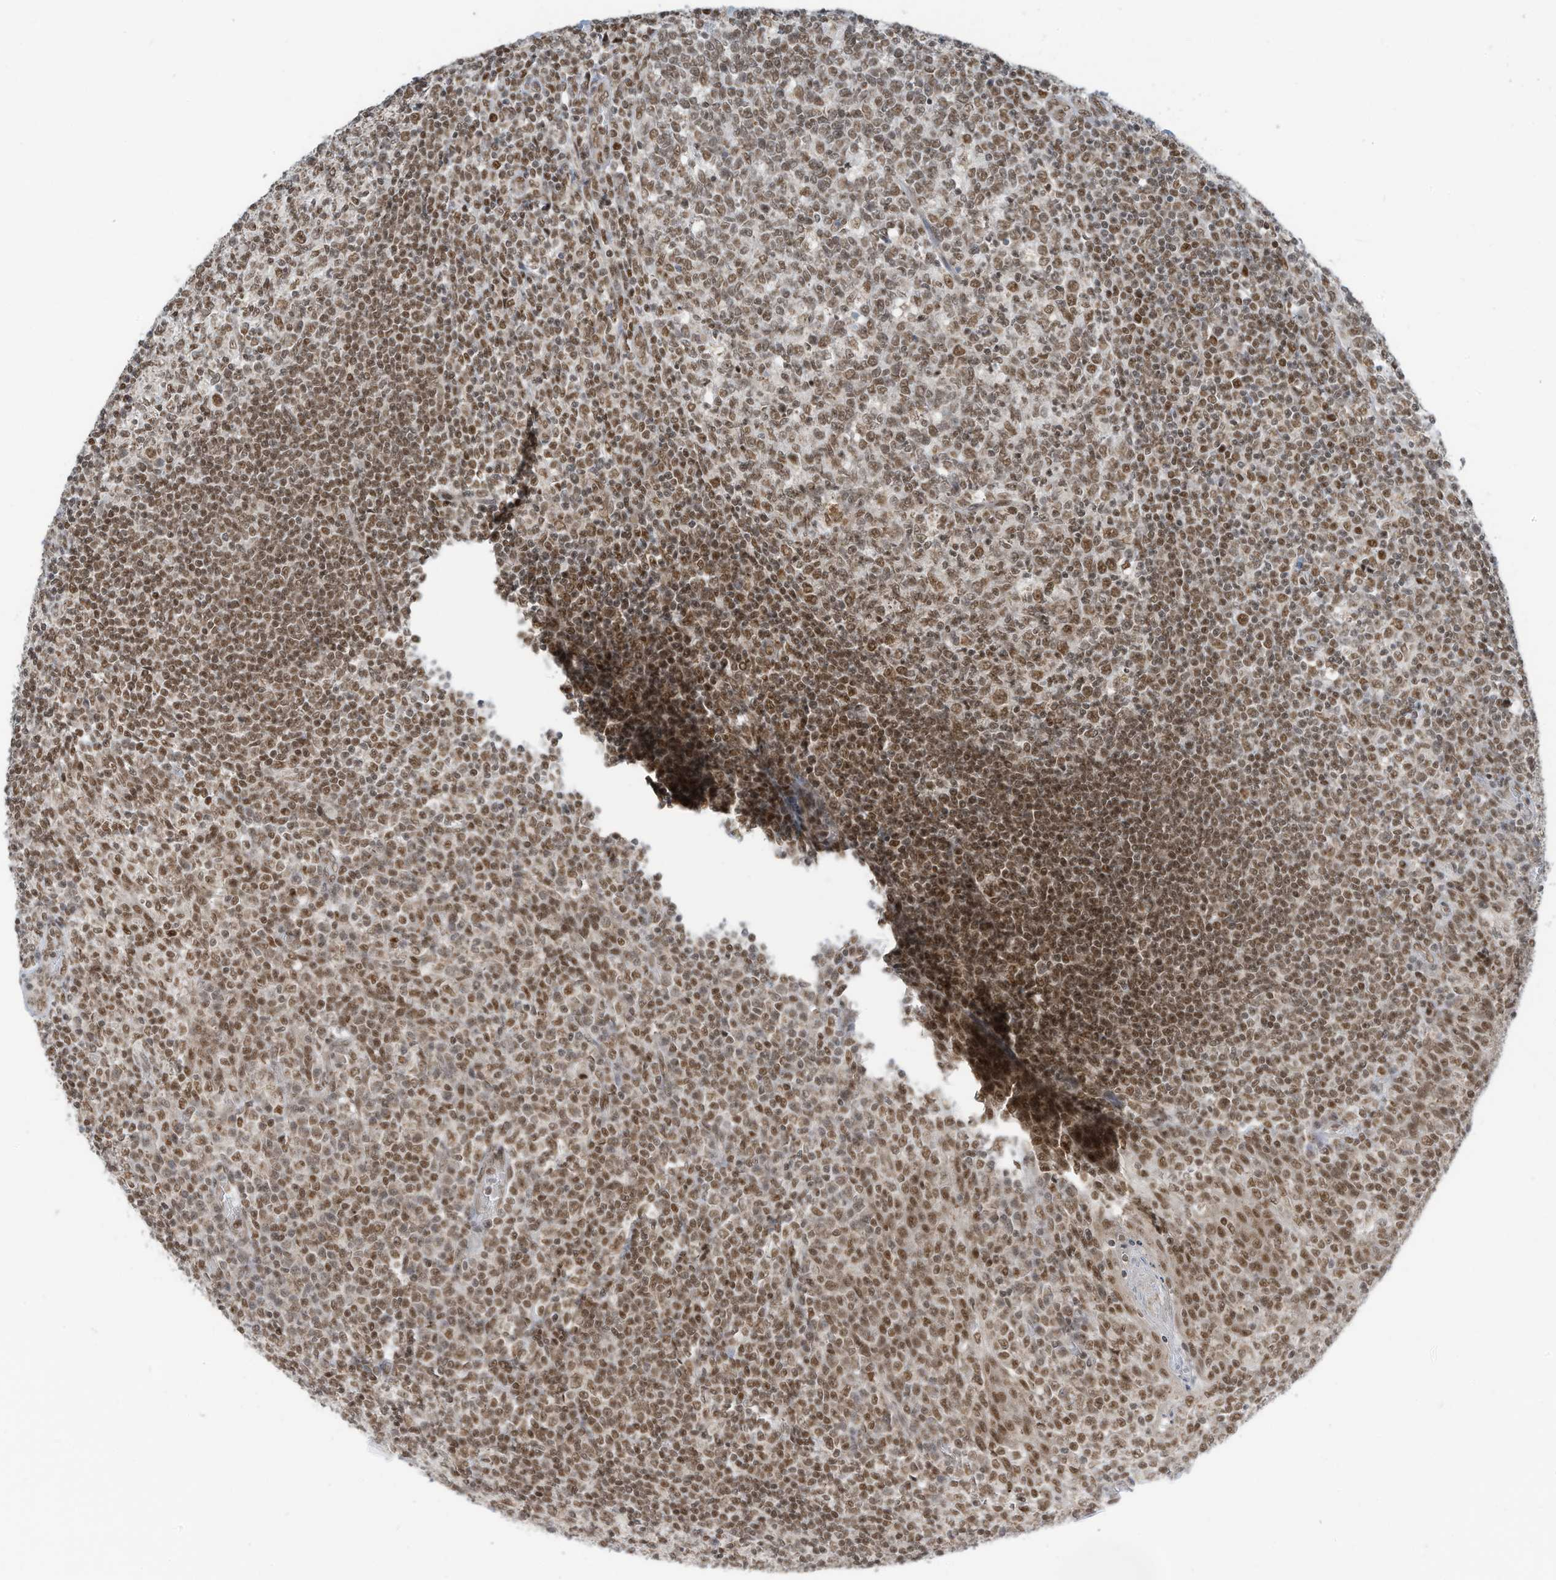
{"staining": {"intensity": "moderate", "quantity": ">75%", "location": "nuclear"}, "tissue": "tonsil", "cell_type": "Germinal center cells", "image_type": "normal", "snomed": [{"axis": "morphology", "description": "Normal tissue, NOS"}, {"axis": "topography", "description": "Tonsil"}], "caption": "Protein expression analysis of unremarkable tonsil displays moderate nuclear positivity in about >75% of germinal center cells. Using DAB (brown) and hematoxylin (blue) stains, captured at high magnification using brightfield microscopy.", "gene": "AURKAIP1", "patient": {"sex": "female", "age": 19}}